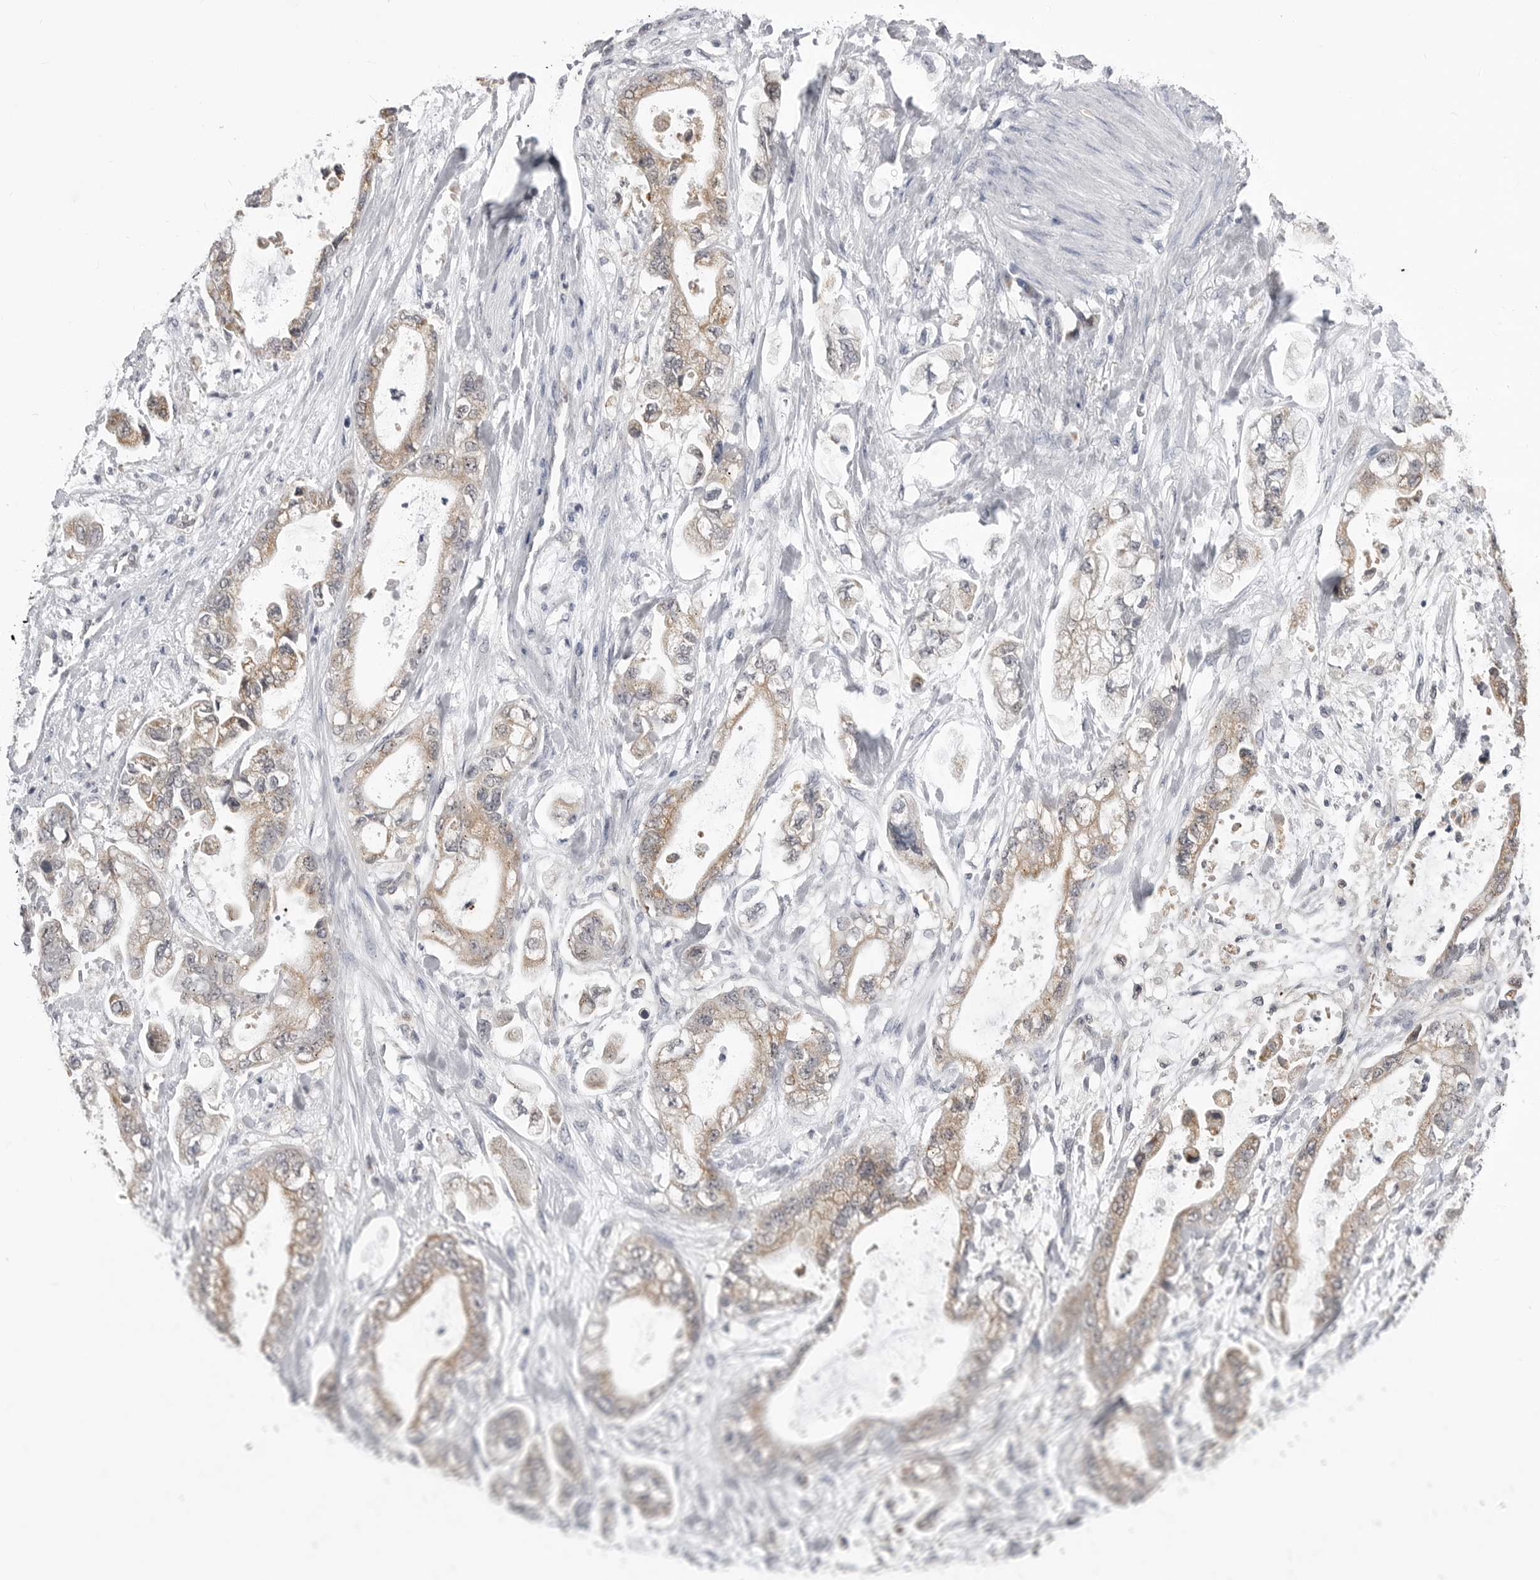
{"staining": {"intensity": "weak", "quantity": ">75%", "location": "cytoplasmic/membranous"}, "tissue": "stomach cancer", "cell_type": "Tumor cells", "image_type": "cancer", "snomed": [{"axis": "morphology", "description": "Normal tissue, NOS"}, {"axis": "morphology", "description": "Adenocarcinoma, NOS"}, {"axis": "topography", "description": "Stomach"}], "caption": "High-magnification brightfield microscopy of adenocarcinoma (stomach) stained with DAB (3,3'-diaminobenzidine) (brown) and counterstained with hematoxylin (blue). tumor cells exhibit weak cytoplasmic/membranous staining is seen in approximately>75% of cells.", "gene": "FH", "patient": {"sex": "male", "age": 62}}